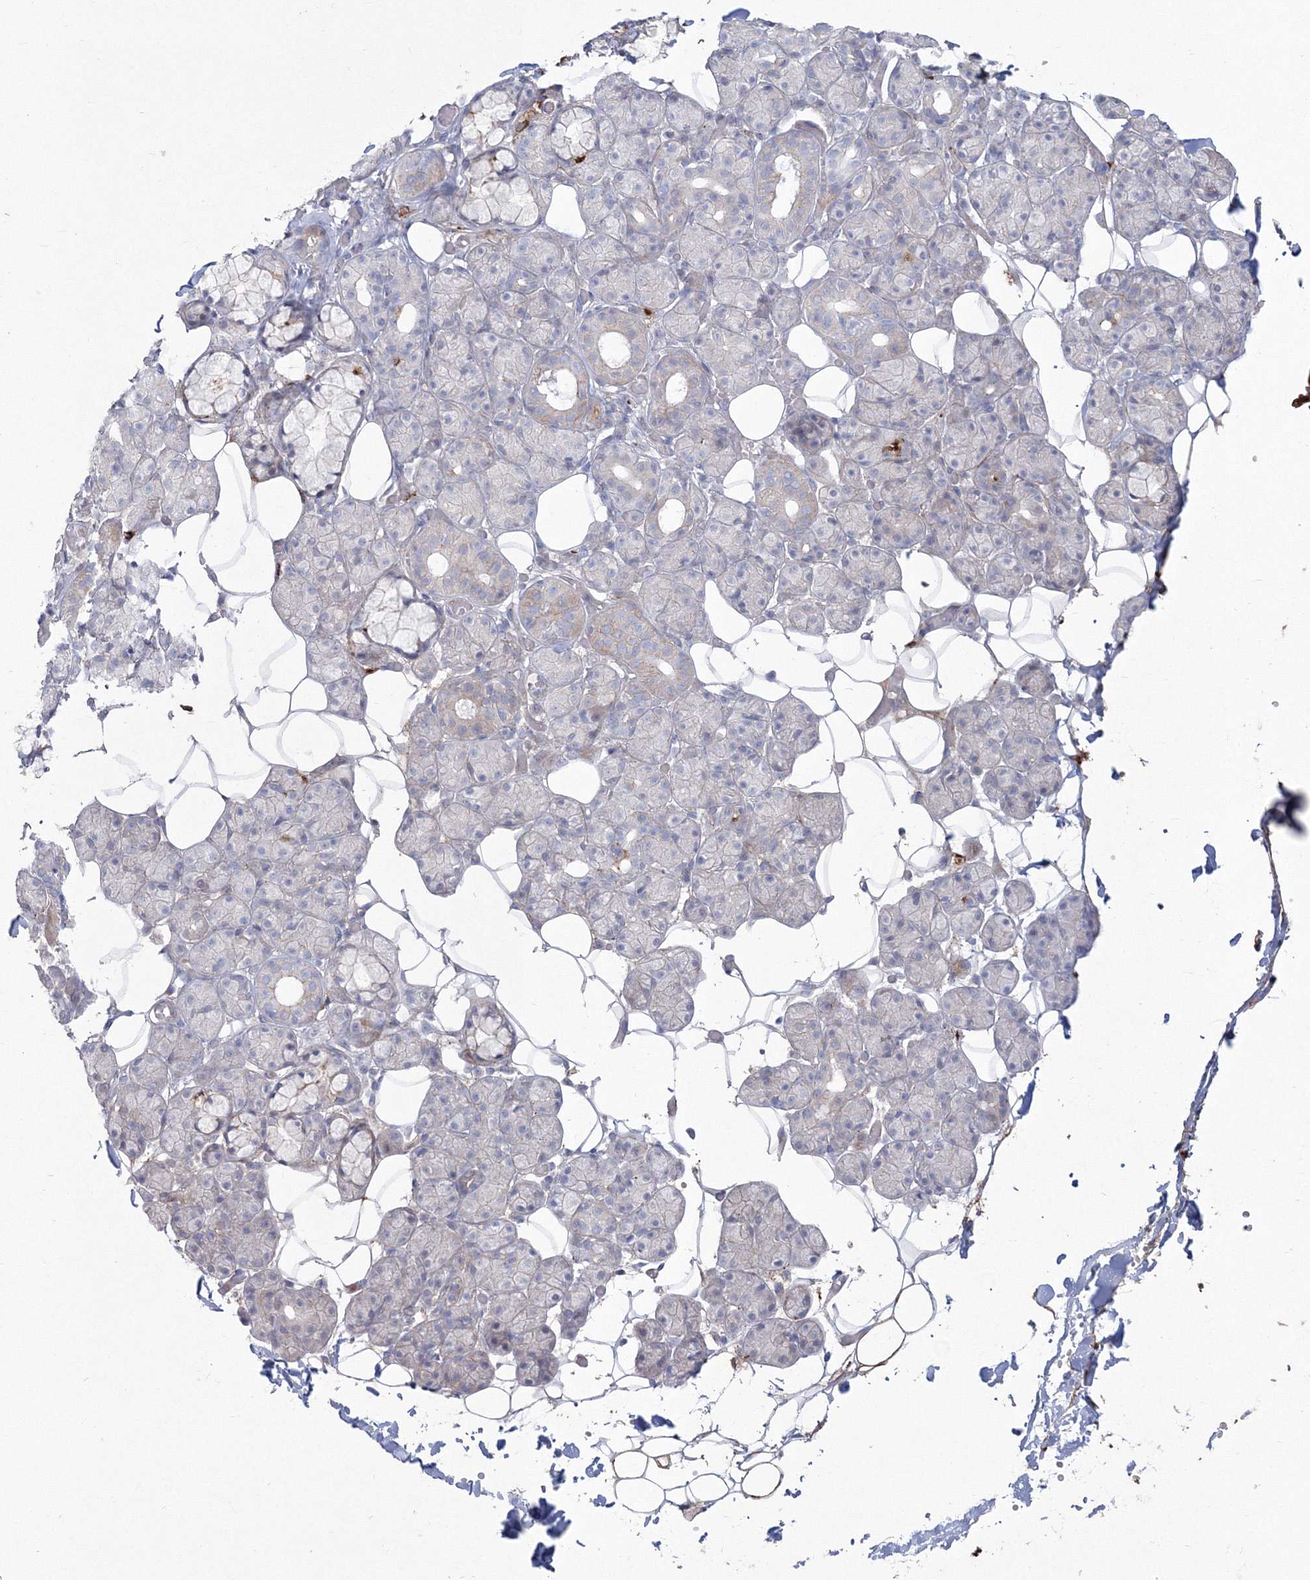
{"staining": {"intensity": "negative", "quantity": "none", "location": "none"}, "tissue": "salivary gland", "cell_type": "Glandular cells", "image_type": "normal", "snomed": [{"axis": "morphology", "description": "Normal tissue, NOS"}, {"axis": "topography", "description": "Salivary gland"}], "caption": "High magnification brightfield microscopy of normal salivary gland stained with DAB (3,3'-diaminobenzidine) (brown) and counterstained with hematoxylin (blue): glandular cells show no significant expression.", "gene": "HYAL2", "patient": {"sex": "male", "age": 63}}